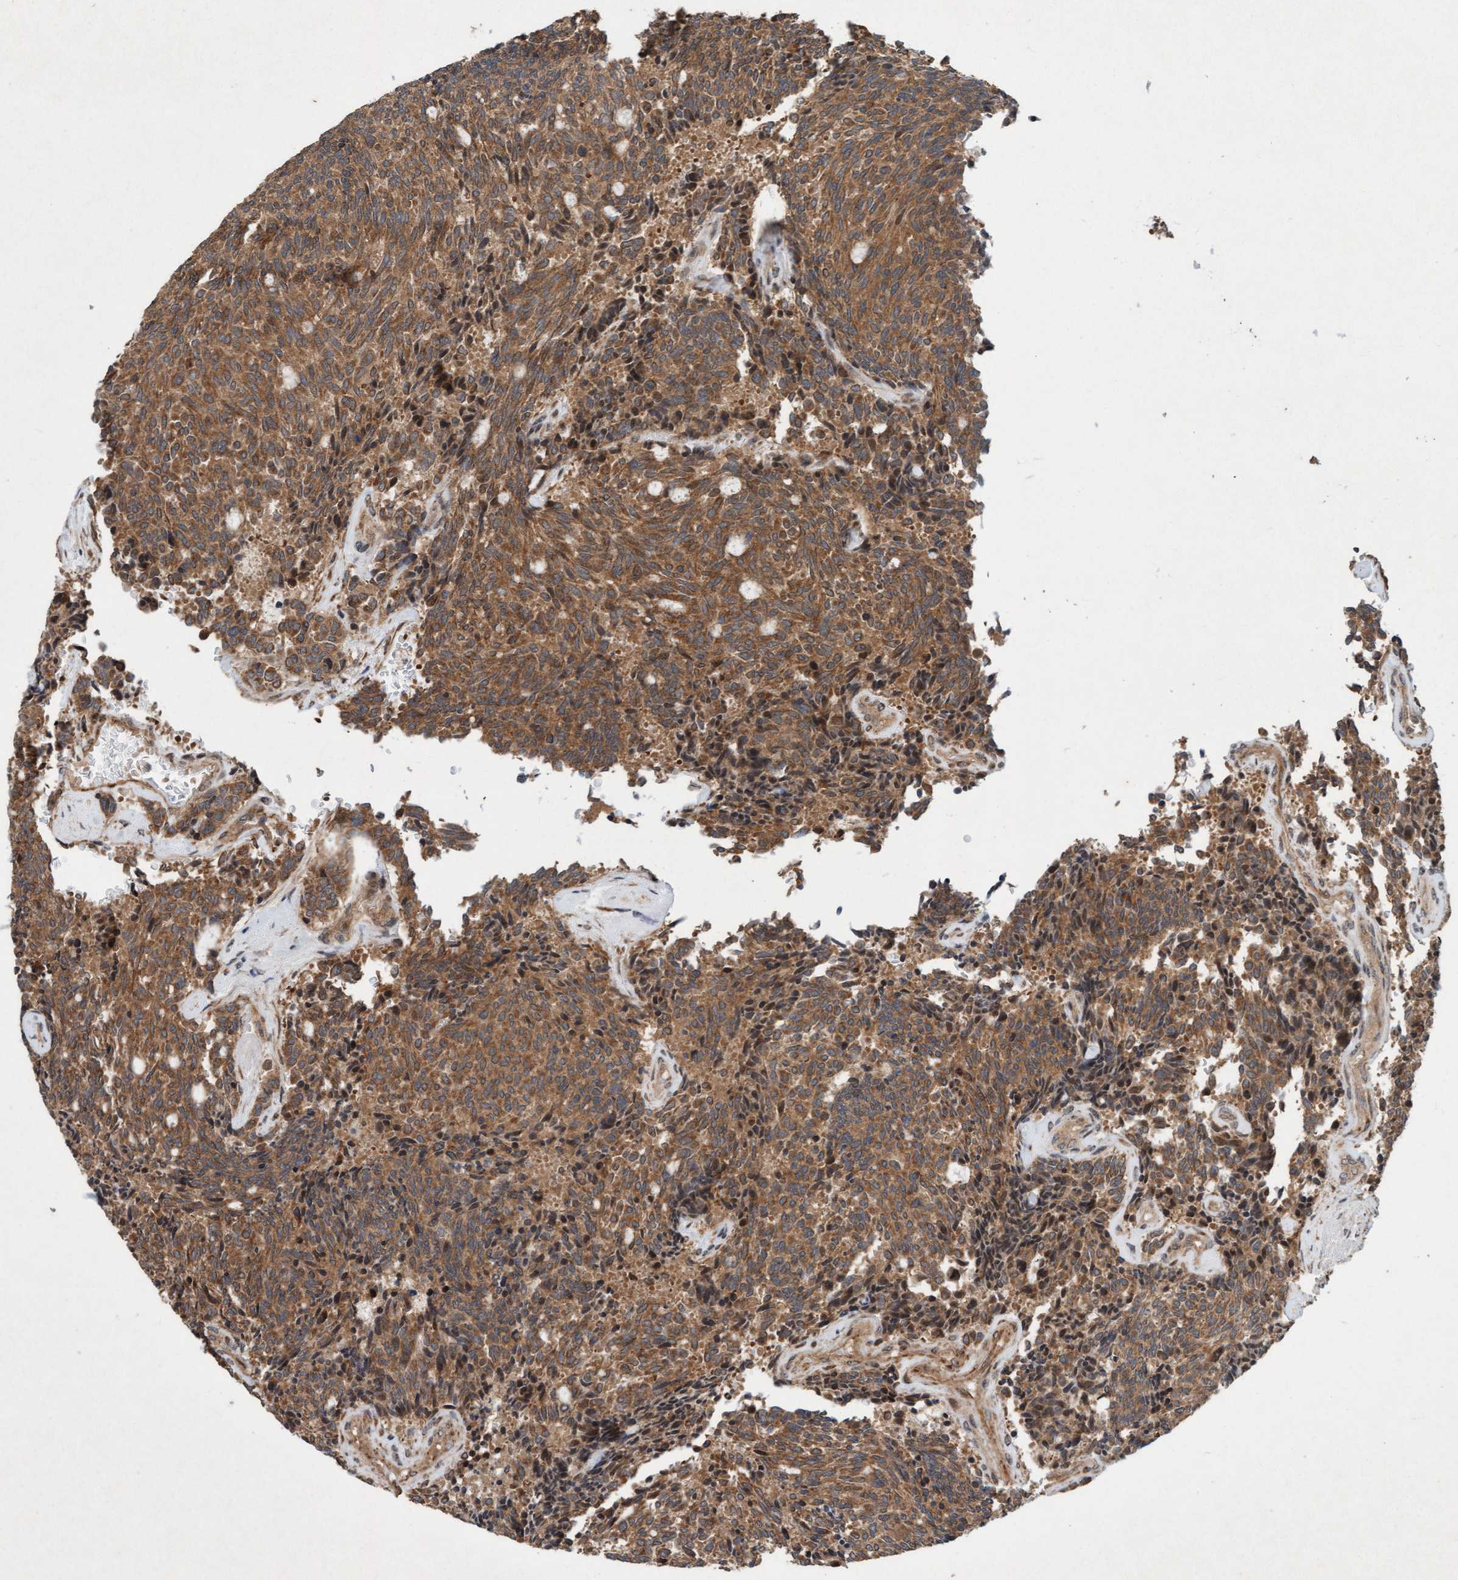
{"staining": {"intensity": "moderate", "quantity": ">75%", "location": "cytoplasmic/membranous"}, "tissue": "carcinoid", "cell_type": "Tumor cells", "image_type": "cancer", "snomed": [{"axis": "morphology", "description": "Carcinoid, malignant, NOS"}, {"axis": "topography", "description": "Pancreas"}], "caption": "There is medium levels of moderate cytoplasmic/membranous positivity in tumor cells of carcinoid (malignant), as demonstrated by immunohistochemical staining (brown color).", "gene": "MLXIP", "patient": {"sex": "female", "age": 54}}